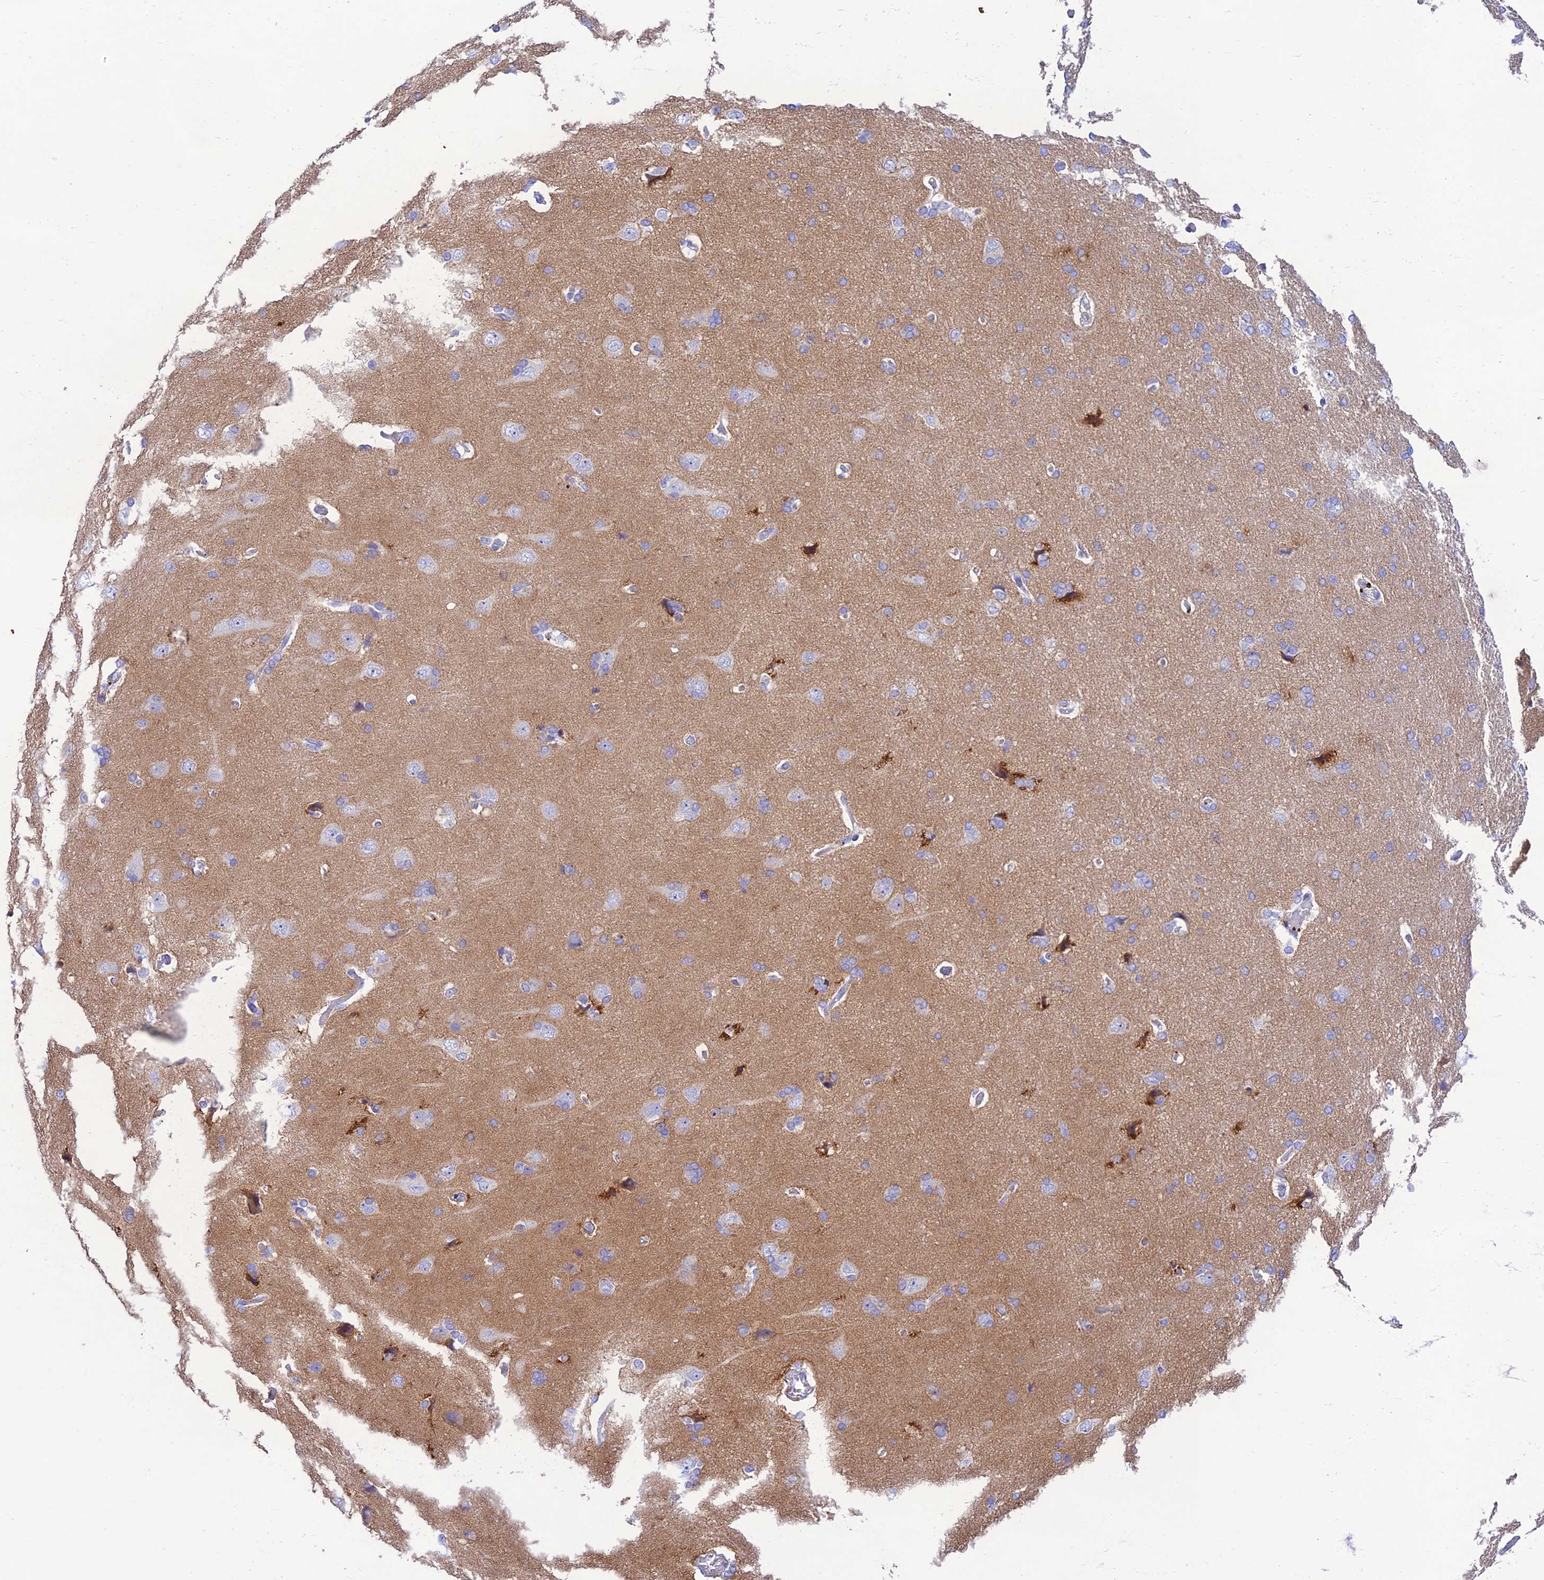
{"staining": {"intensity": "negative", "quantity": "none", "location": "none"}, "tissue": "cerebral cortex", "cell_type": "Endothelial cells", "image_type": "normal", "snomed": [{"axis": "morphology", "description": "Normal tissue, NOS"}, {"axis": "topography", "description": "Cerebral cortex"}], "caption": "This is an immunohistochemistry image of unremarkable human cerebral cortex. There is no staining in endothelial cells.", "gene": "PRNP", "patient": {"sex": "male", "age": 62}}